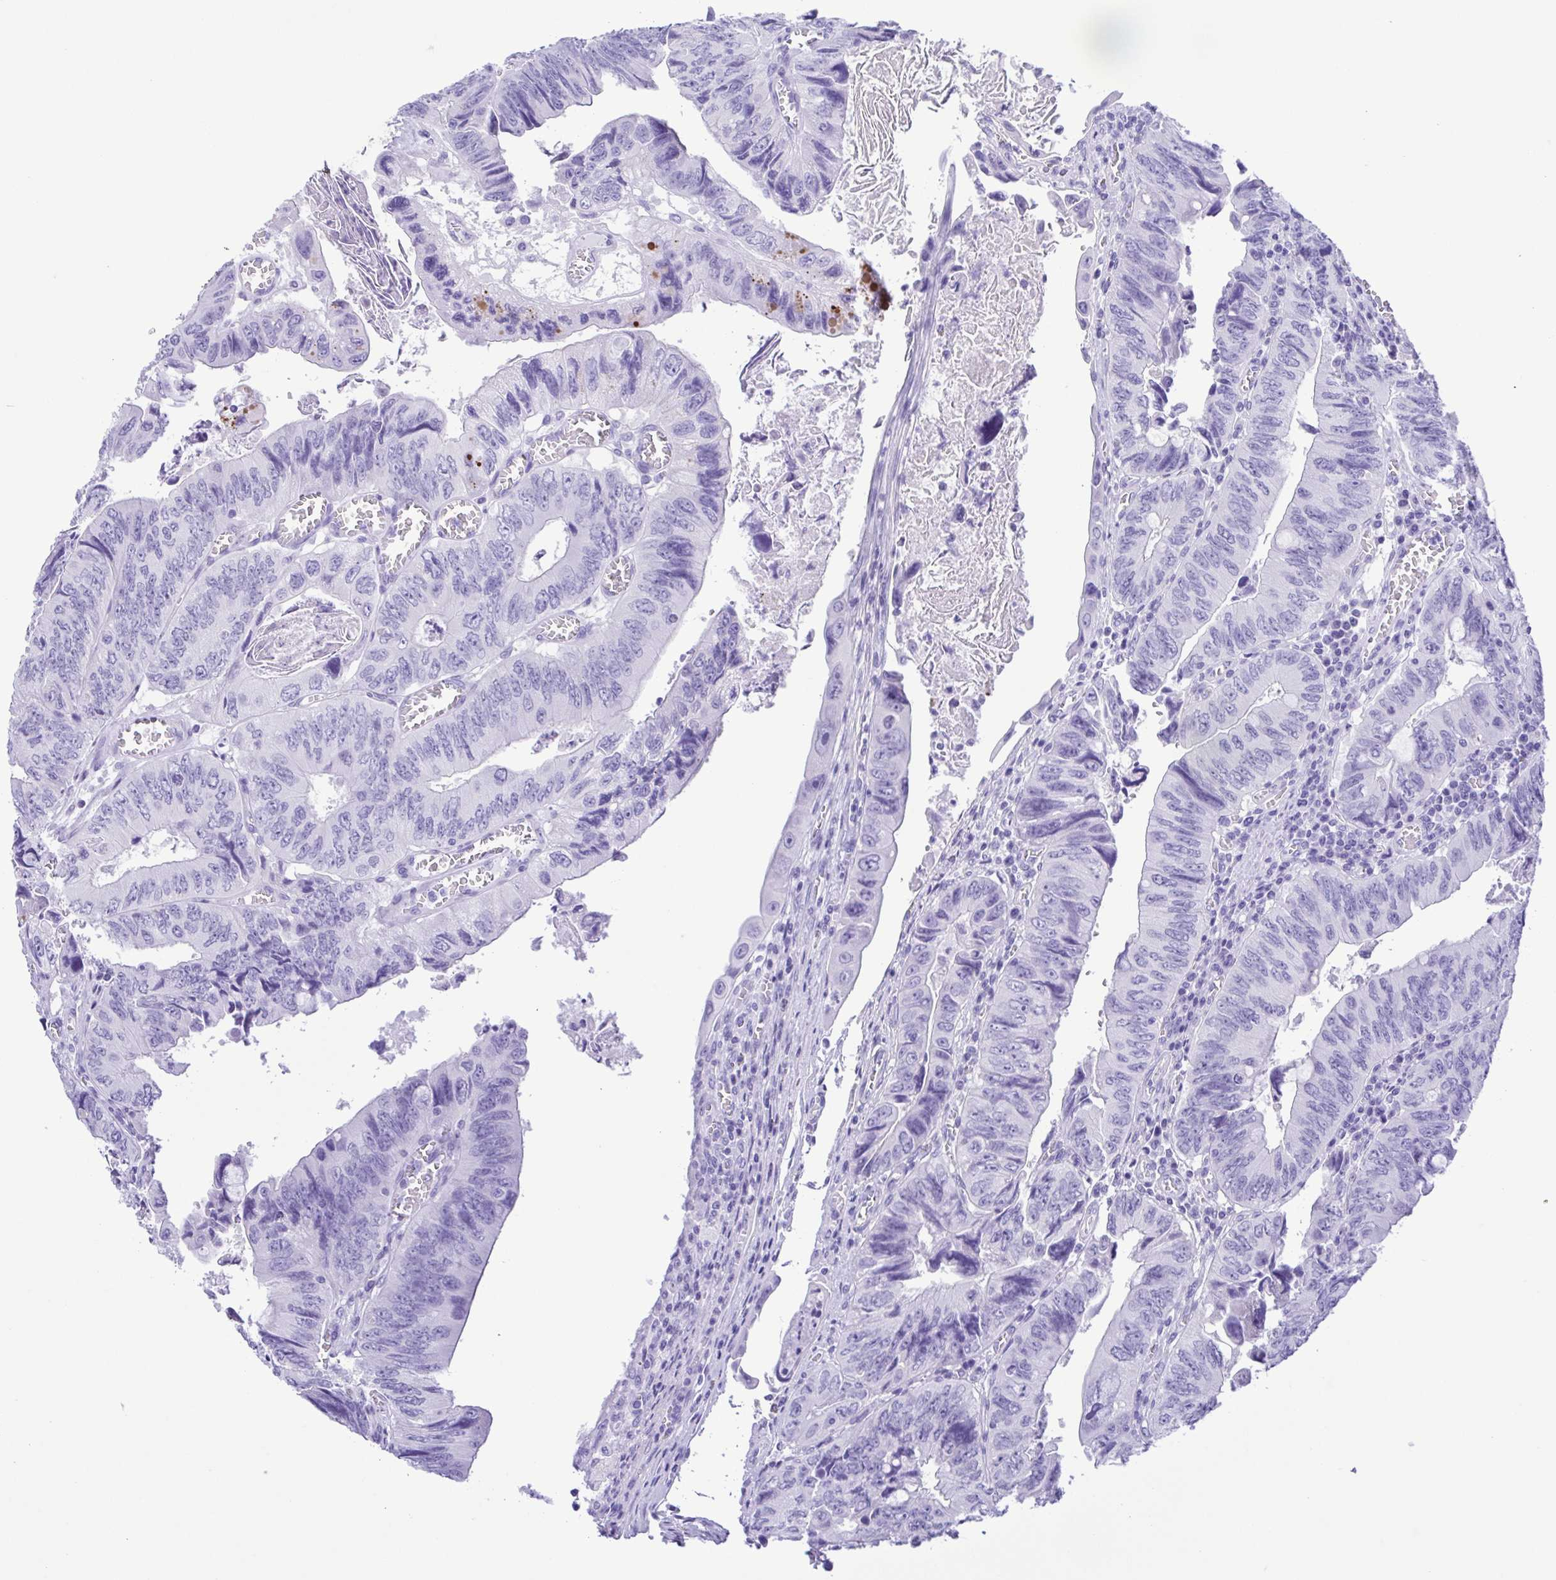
{"staining": {"intensity": "negative", "quantity": "none", "location": "none"}, "tissue": "colorectal cancer", "cell_type": "Tumor cells", "image_type": "cancer", "snomed": [{"axis": "morphology", "description": "Adenocarcinoma, NOS"}, {"axis": "topography", "description": "Colon"}], "caption": "The histopathology image exhibits no staining of tumor cells in colorectal cancer.", "gene": "OVGP1", "patient": {"sex": "female", "age": 84}}